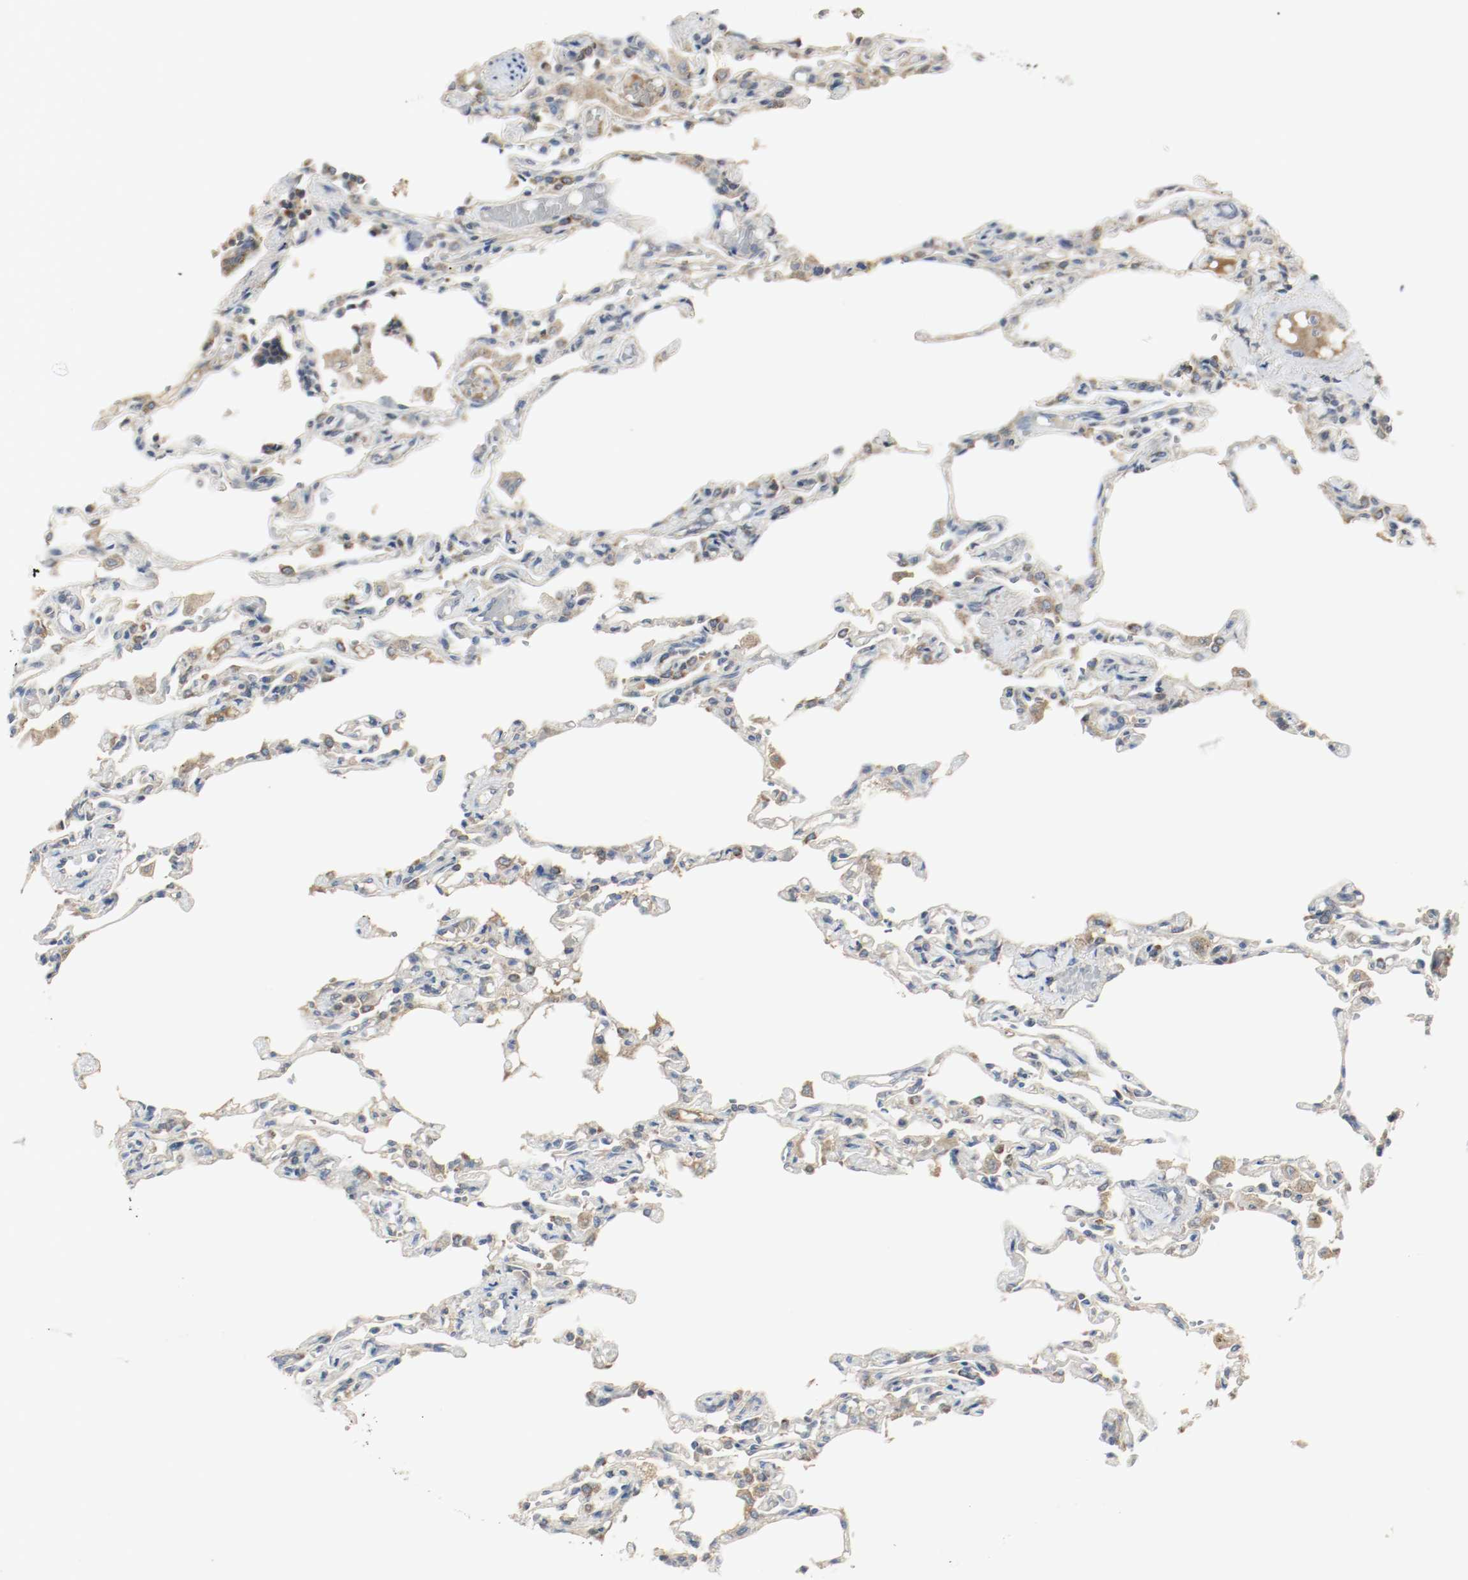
{"staining": {"intensity": "negative", "quantity": "none", "location": "none"}, "tissue": "lung", "cell_type": "Alveolar cells", "image_type": "normal", "snomed": [{"axis": "morphology", "description": "Normal tissue, NOS"}, {"axis": "topography", "description": "Lung"}], "caption": "A high-resolution photomicrograph shows immunohistochemistry (IHC) staining of unremarkable lung, which demonstrates no significant staining in alveolar cells.", "gene": "MELTF", "patient": {"sex": "male", "age": 21}}